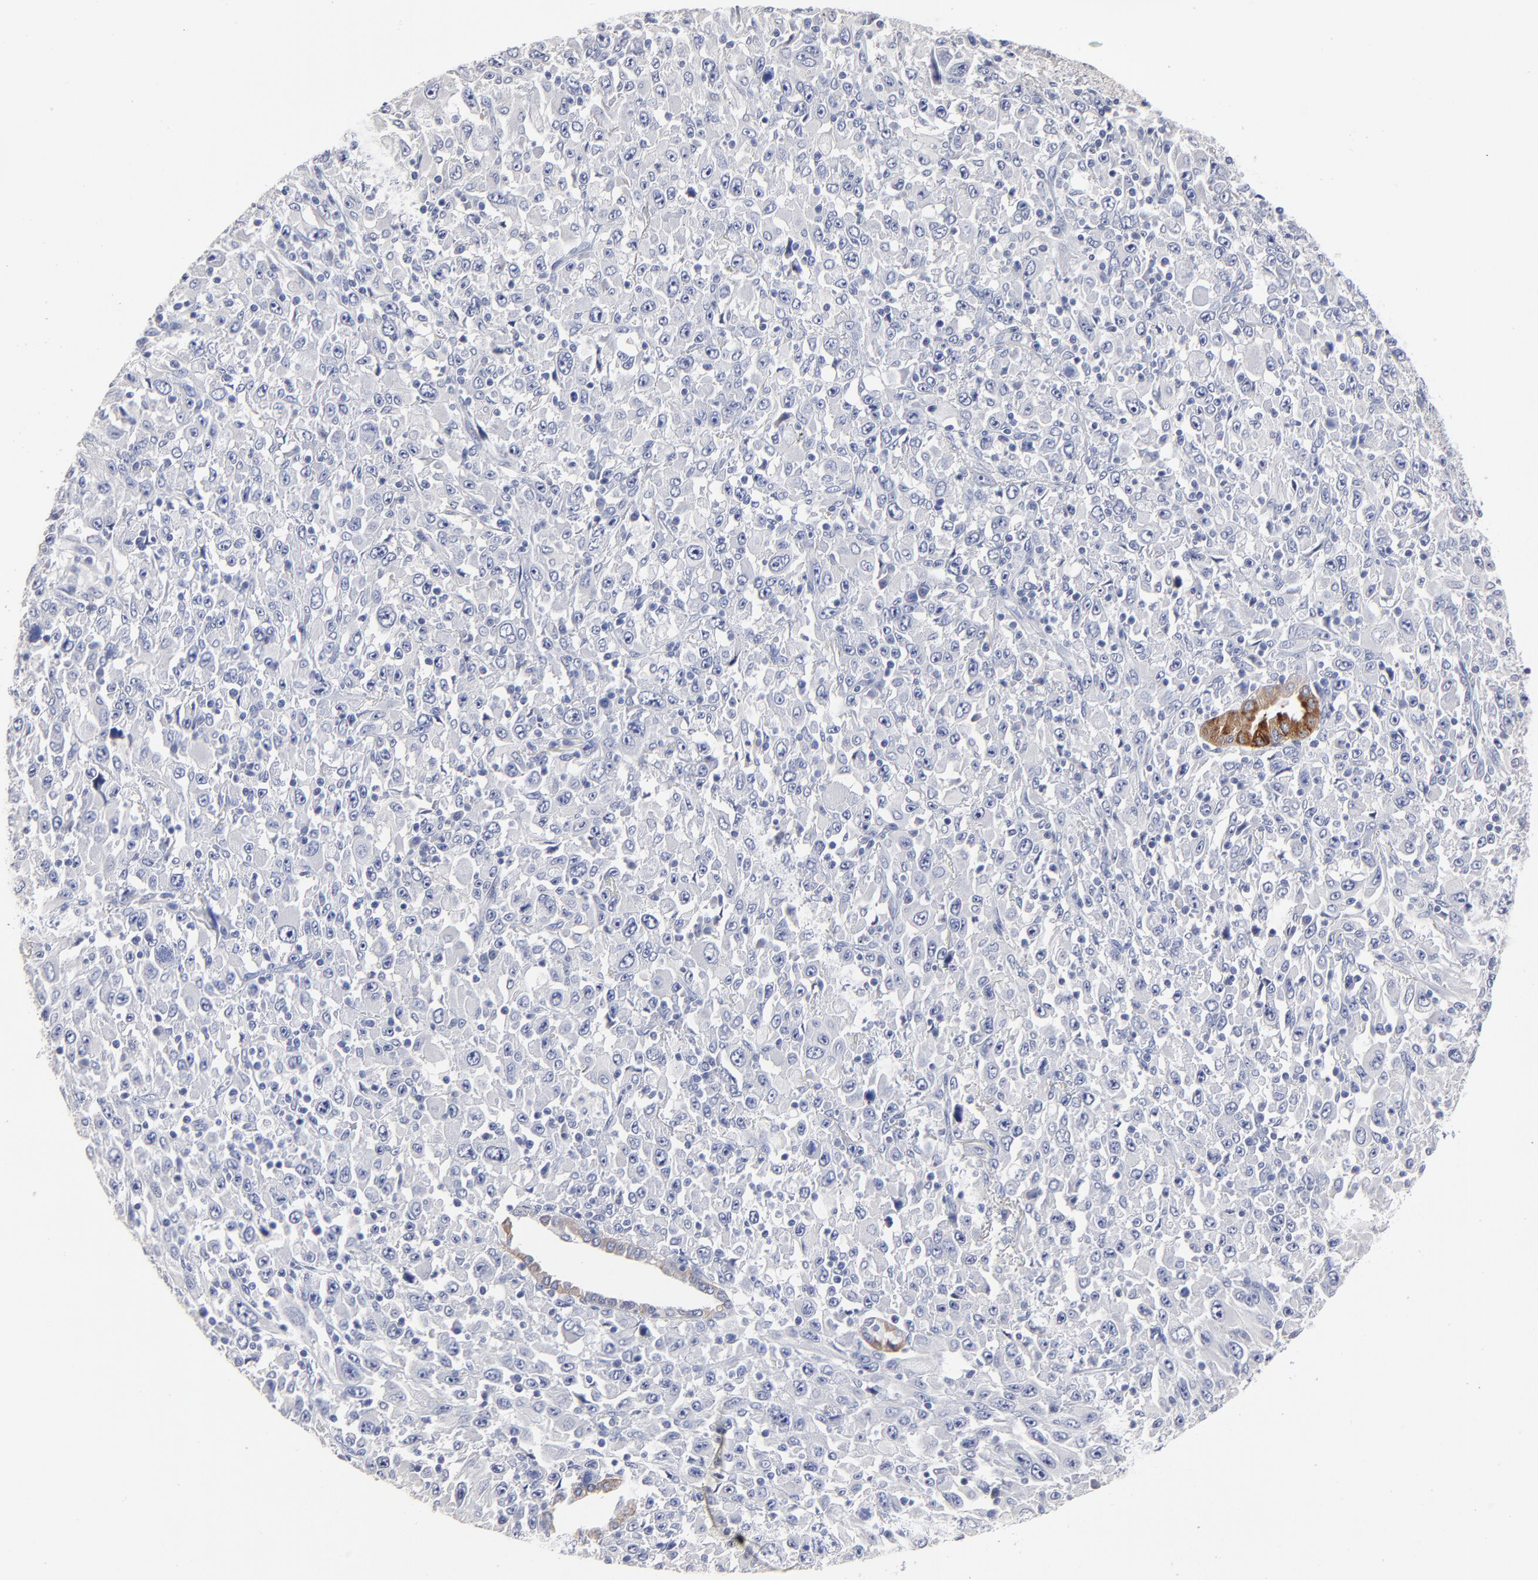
{"staining": {"intensity": "negative", "quantity": "none", "location": "none"}, "tissue": "melanoma", "cell_type": "Tumor cells", "image_type": "cancer", "snomed": [{"axis": "morphology", "description": "Malignant melanoma, Metastatic site"}, {"axis": "topography", "description": "Skin"}], "caption": "Tumor cells show no significant protein expression in malignant melanoma (metastatic site).", "gene": "CXADR", "patient": {"sex": "female", "age": 56}}